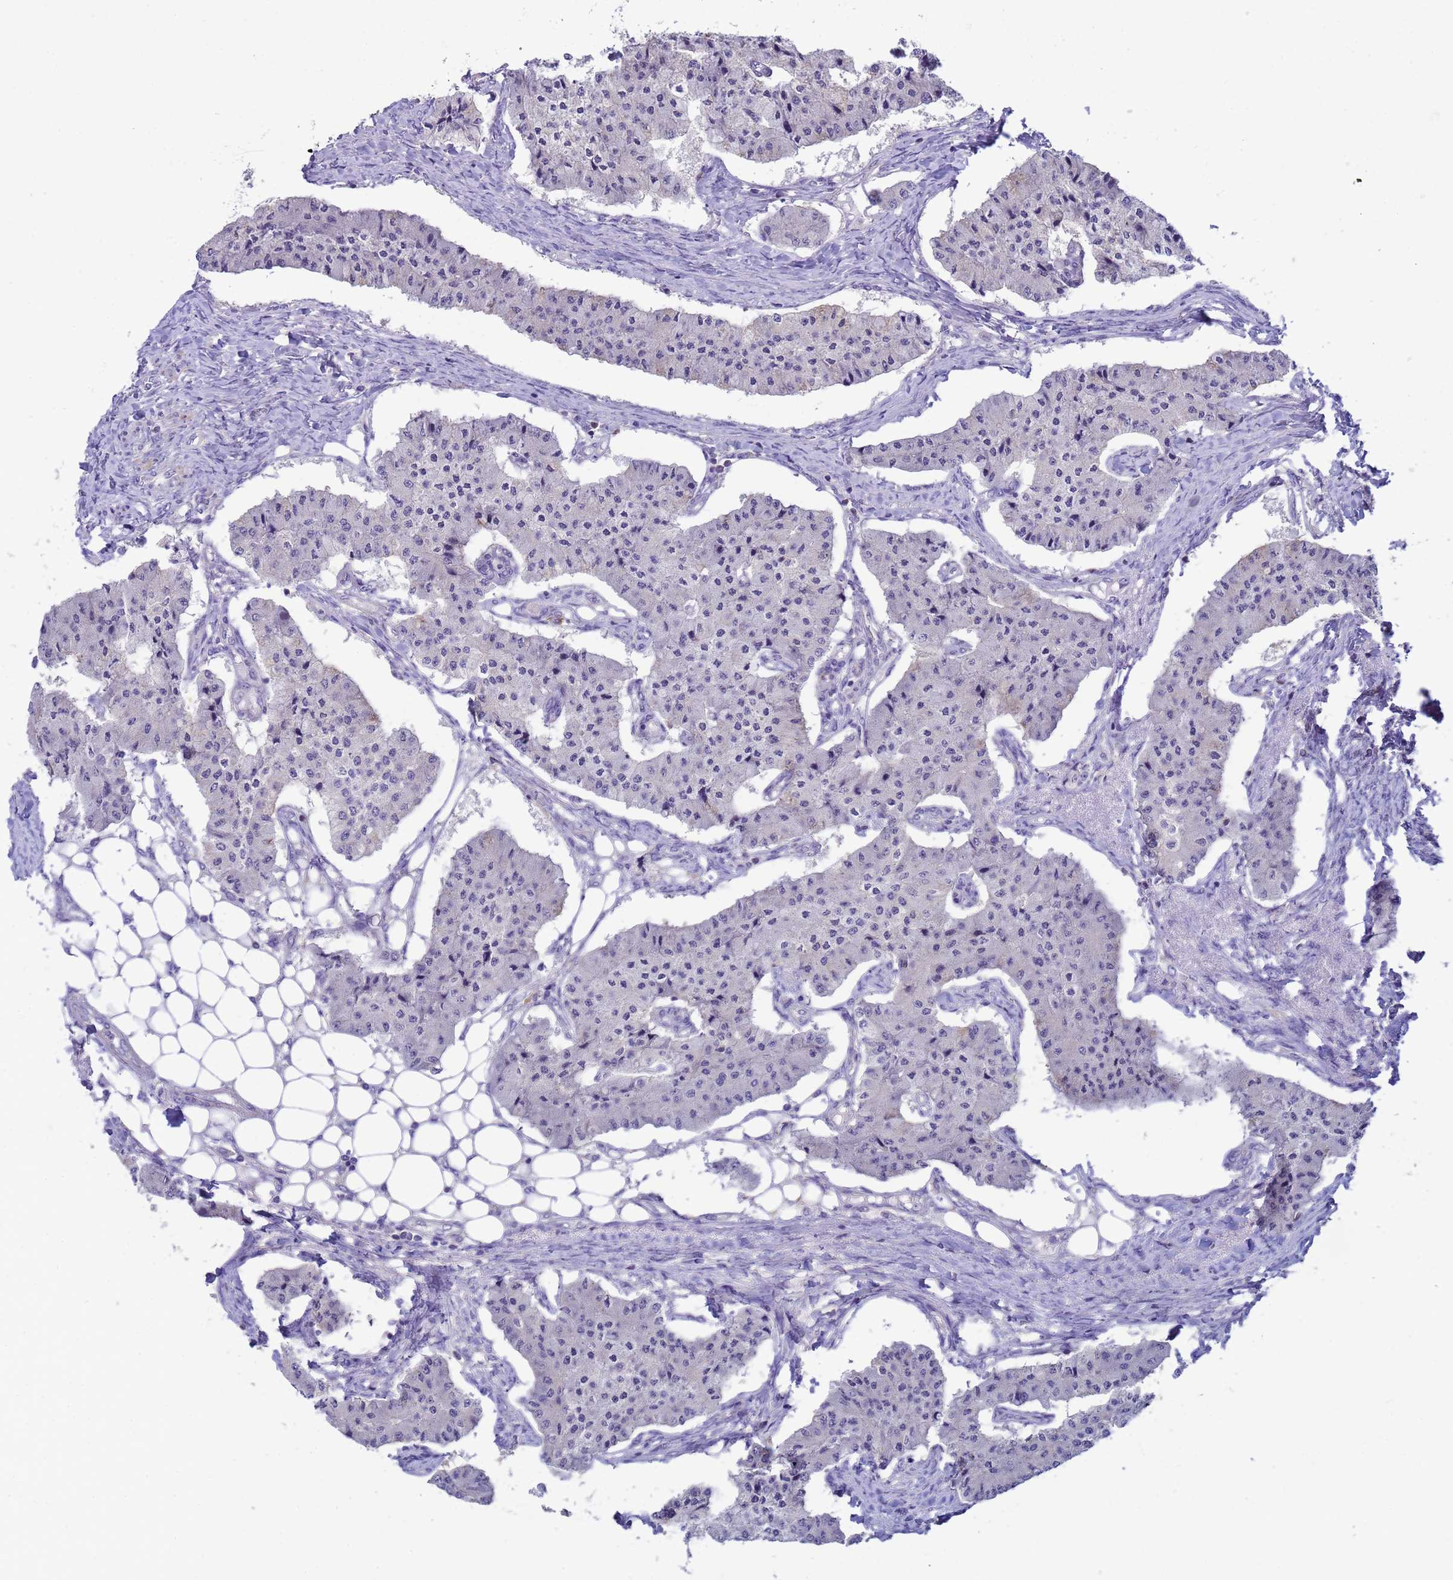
{"staining": {"intensity": "negative", "quantity": "none", "location": "none"}, "tissue": "carcinoid", "cell_type": "Tumor cells", "image_type": "cancer", "snomed": [{"axis": "morphology", "description": "Carcinoid, malignant, NOS"}, {"axis": "topography", "description": "Colon"}], "caption": "Immunohistochemistry (IHC) of human carcinoid exhibits no staining in tumor cells. Nuclei are stained in blue.", "gene": "KLHL13", "patient": {"sex": "female", "age": 52}}